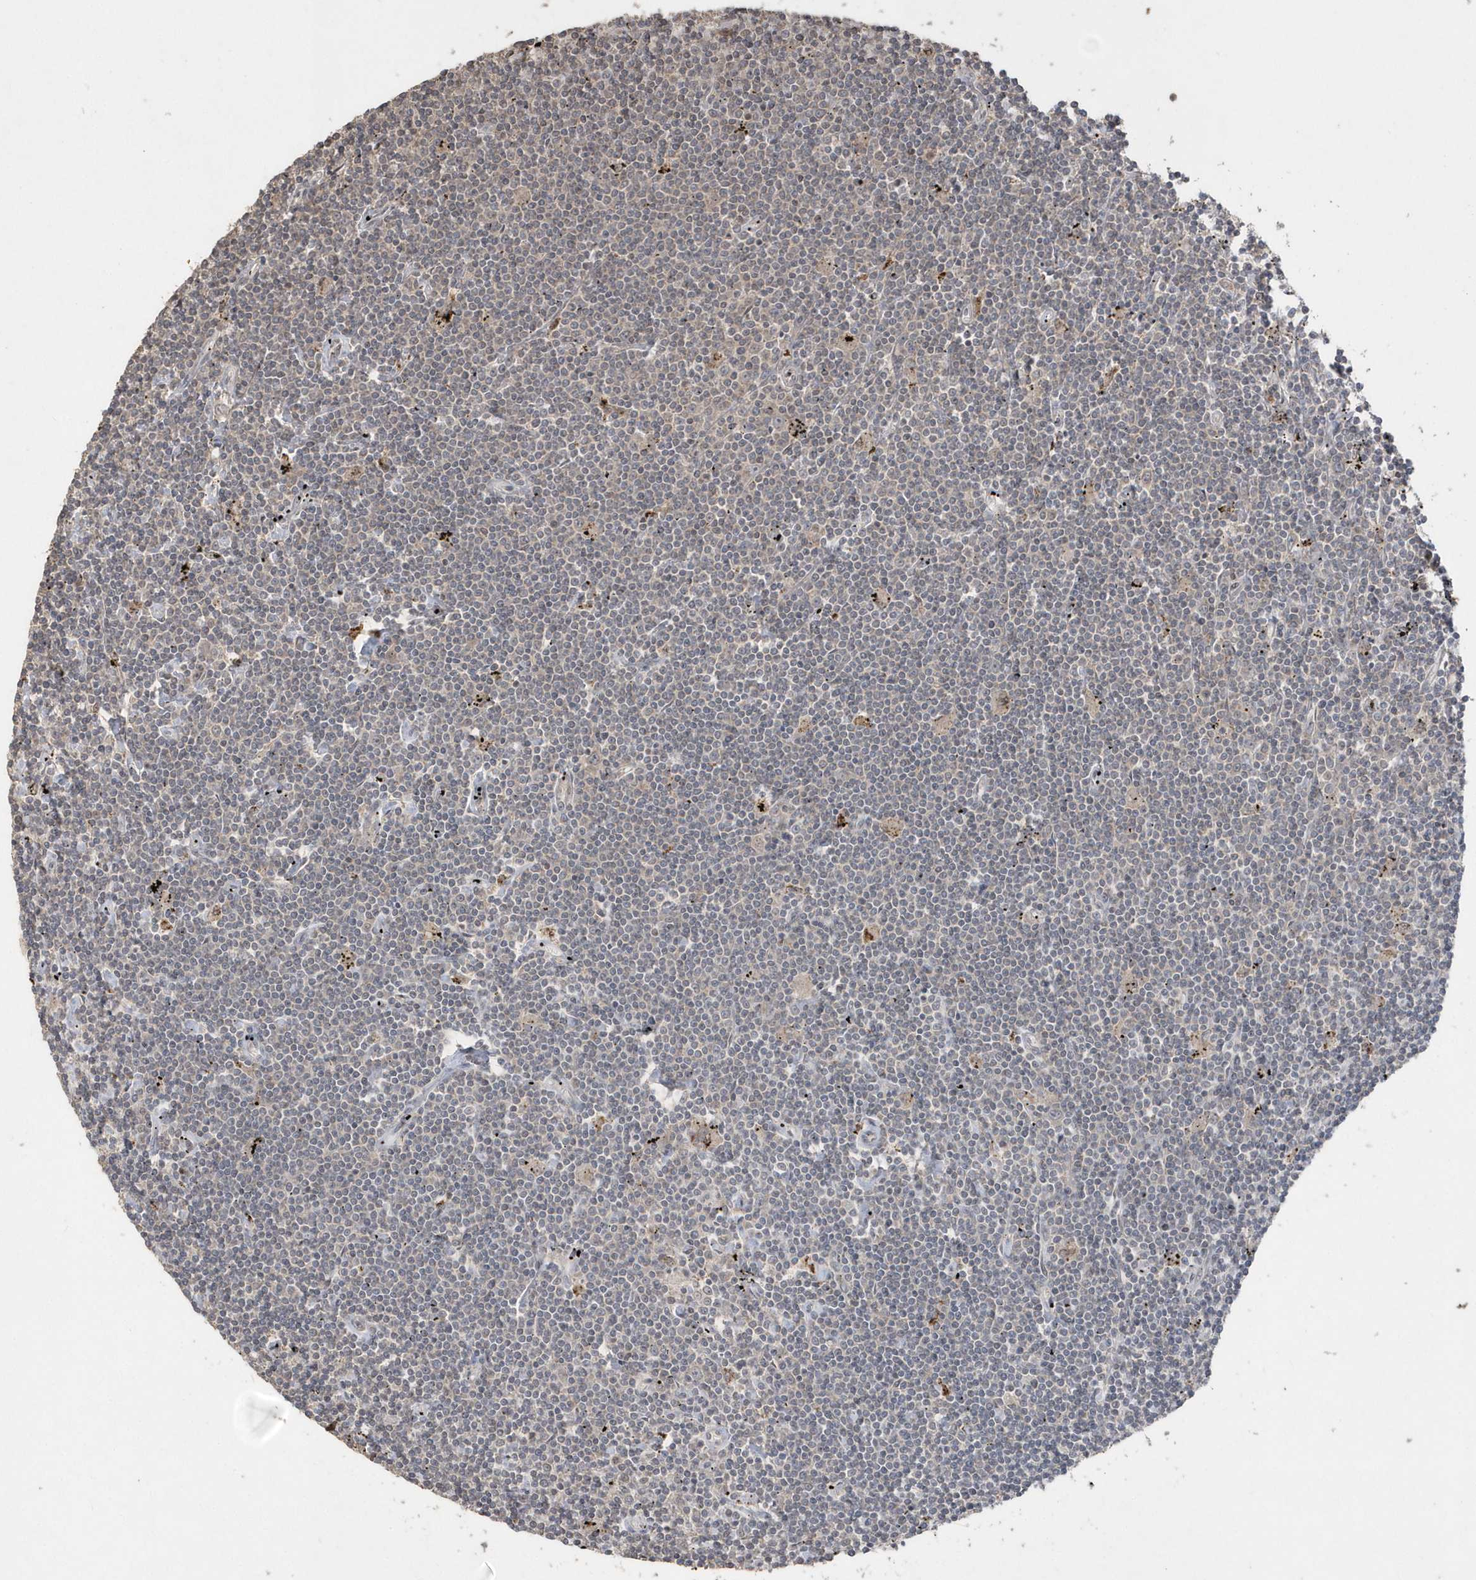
{"staining": {"intensity": "negative", "quantity": "none", "location": "none"}, "tissue": "lymphoma", "cell_type": "Tumor cells", "image_type": "cancer", "snomed": [{"axis": "morphology", "description": "Malignant lymphoma, non-Hodgkin's type, Low grade"}, {"axis": "topography", "description": "Spleen"}], "caption": "The photomicrograph reveals no significant expression in tumor cells of malignant lymphoma, non-Hodgkin's type (low-grade).", "gene": "GEMIN6", "patient": {"sex": "male", "age": 76}}